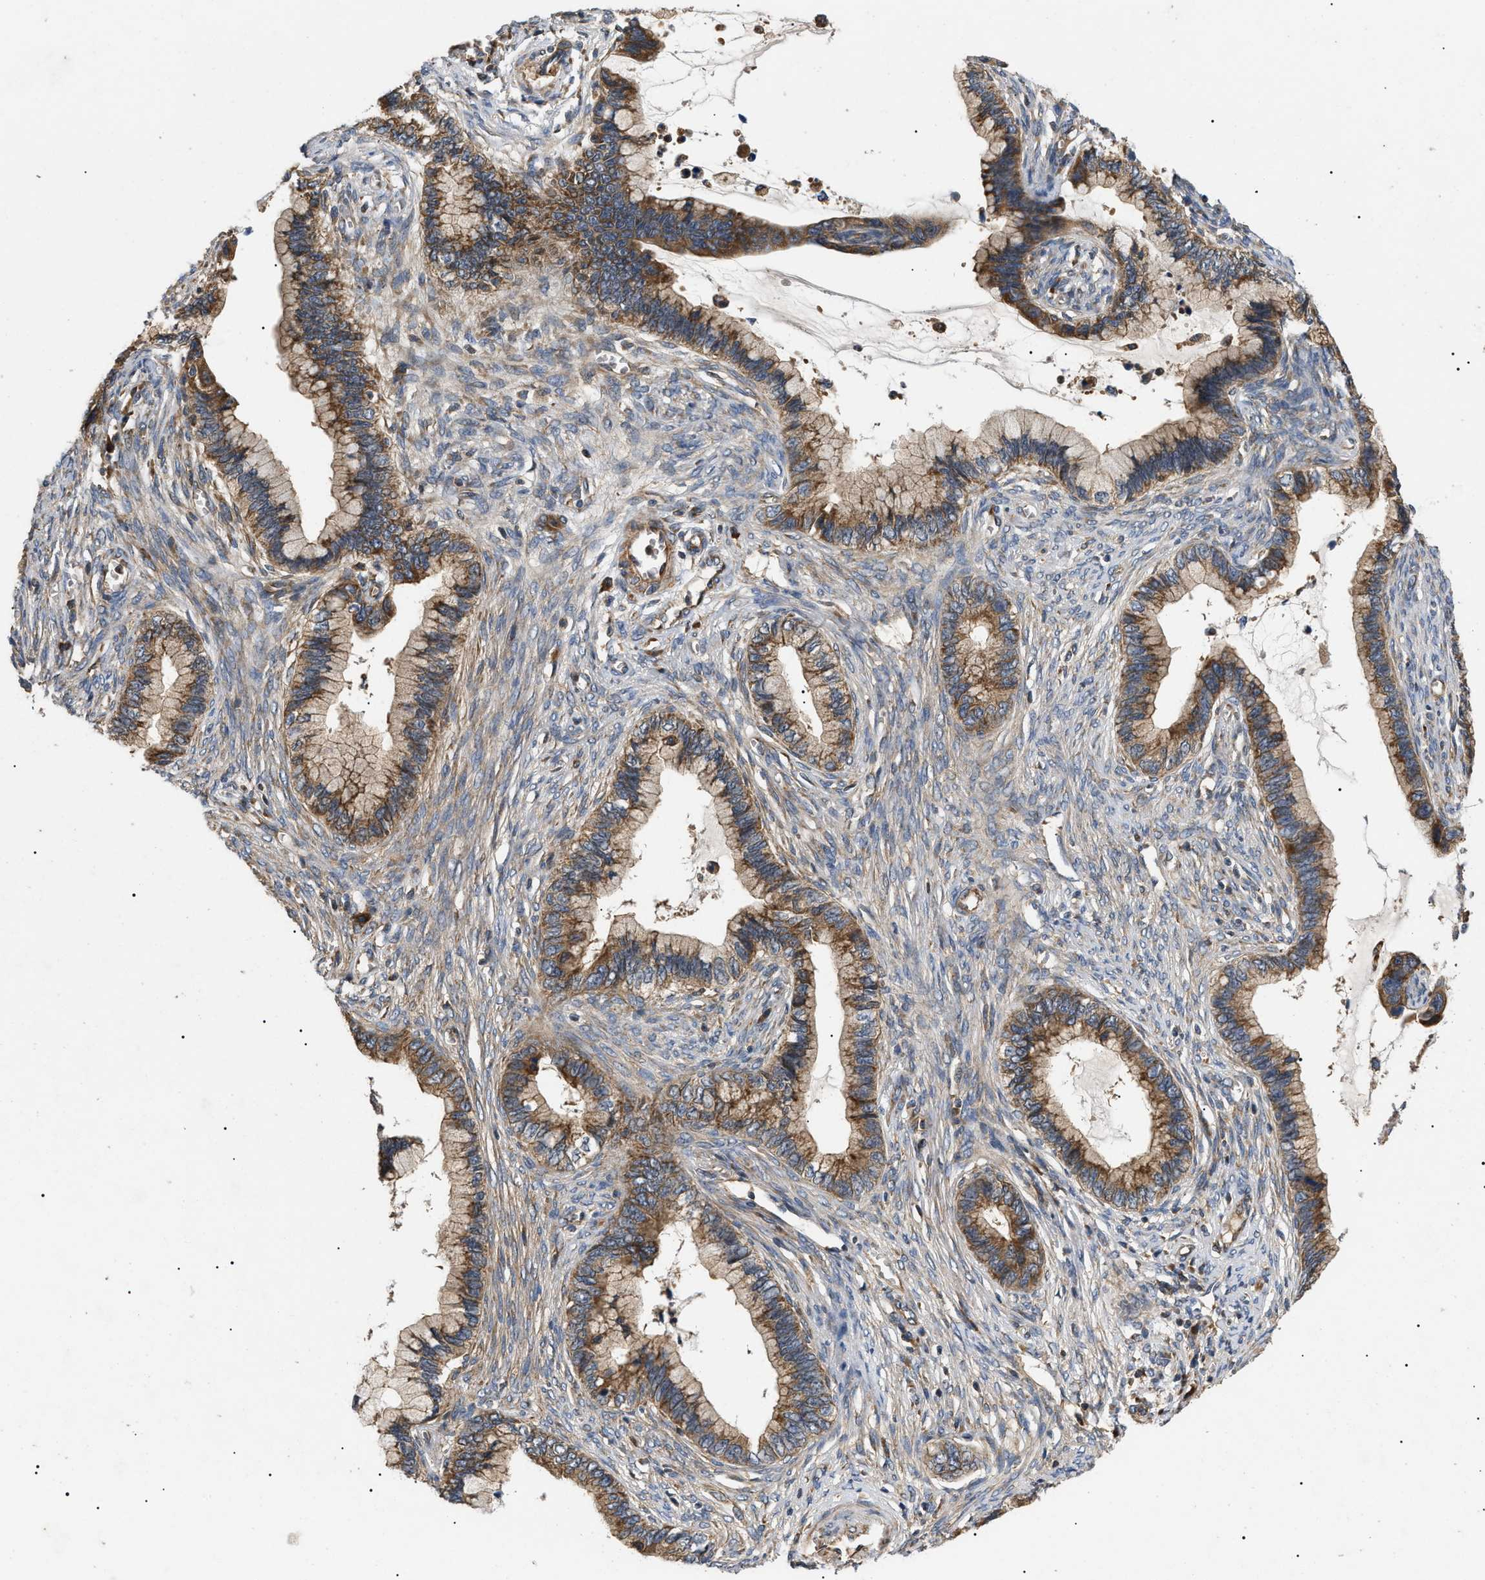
{"staining": {"intensity": "moderate", "quantity": ">75%", "location": "cytoplasmic/membranous"}, "tissue": "cervical cancer", "cell_type": "Tumor cells", "image_type": "cancer", "snomed": [{"axis": "morphology", "description": "Adenocarcinoma, NOS"}, {"axis": "topography", "description": "Cervix"}], "caption": "A medium amount of moderate cytoplasmic/membranous expression is identified in about >75% of tumor cells in adenocarcinoma (cervical) tissue. The staining was performed using DAB to visualize the protein expression in brown, while the nuclei were stained in blue with hematoxylin (Magnification: 20x).", "gene": "PPM1B", "patient": {"sex": "female", "age": 44}}